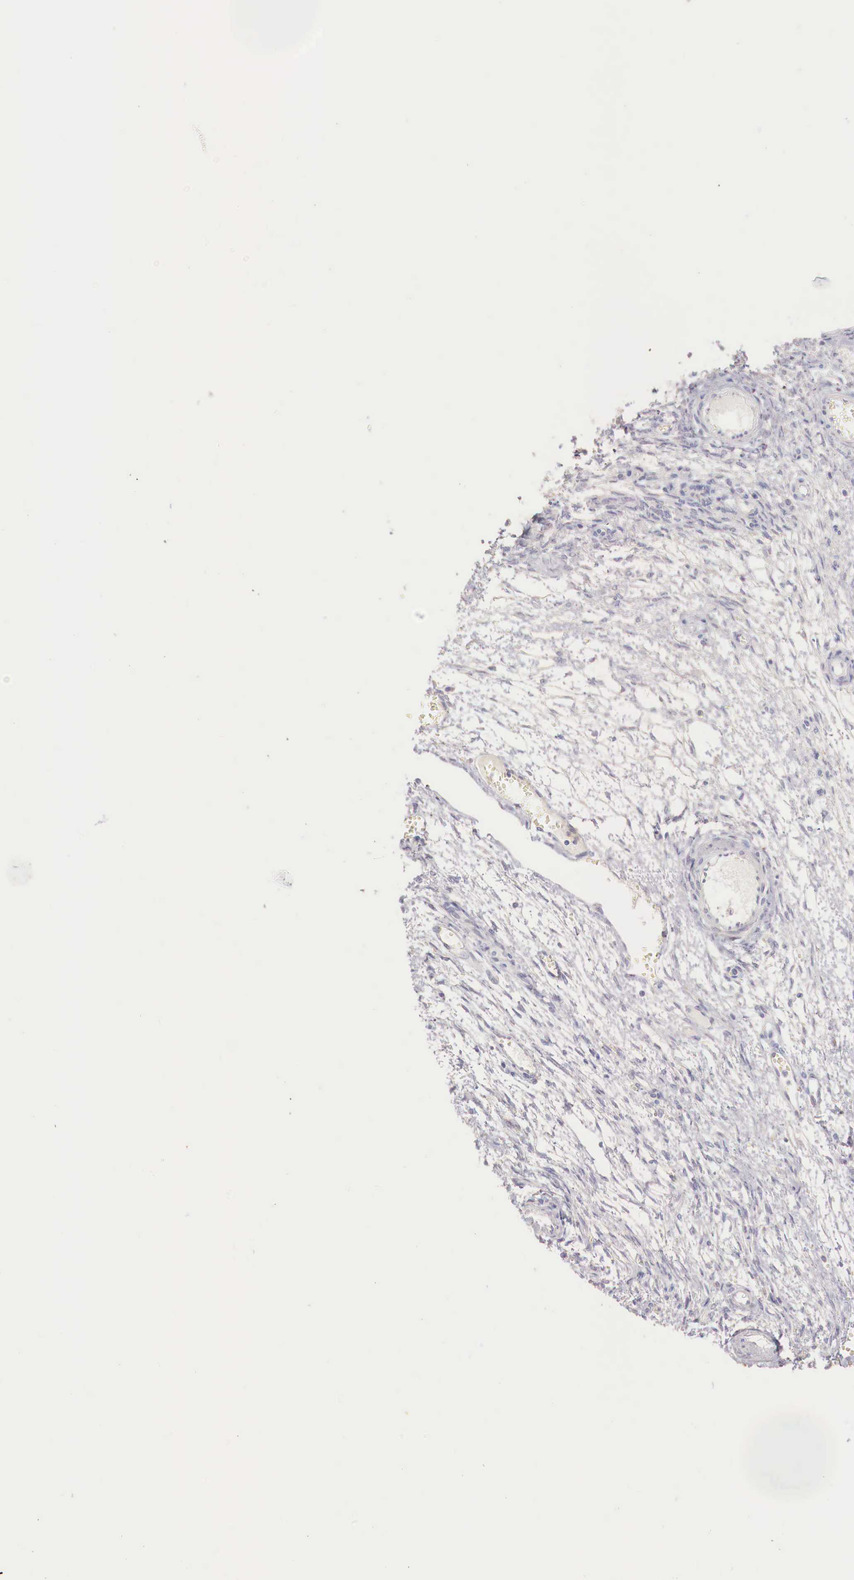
{"staining": {"intensity": "strong", "quantity": ">75%", "location": "cytoplasmic/membranous,nuclear"}, "tissue": "ovarian cancer", "cell_type": "Tumor cells", "image_type": "cancer", "snomed": [{"axis": "morphology", "description": "Cystadenocarcinoma, mucinous, NOS"}, {"axis": "topography", "description": "Ovary"}], "caption": "Ovarian cancer (mucinous cystadenocarcinoma) tissue demonstrates strong cytoplasmic/membranous and nuclear staining in approximately >75% of tumor cells The staining was performed using DAB (3,3'-diaminobenzidine) to visualize the protein expression in brown, while the nuclei were stained in blue with hematoxylin (Magnification: 20x).", "gene": "ITIH6", "patient": {"sex": "female", "age": 57}}